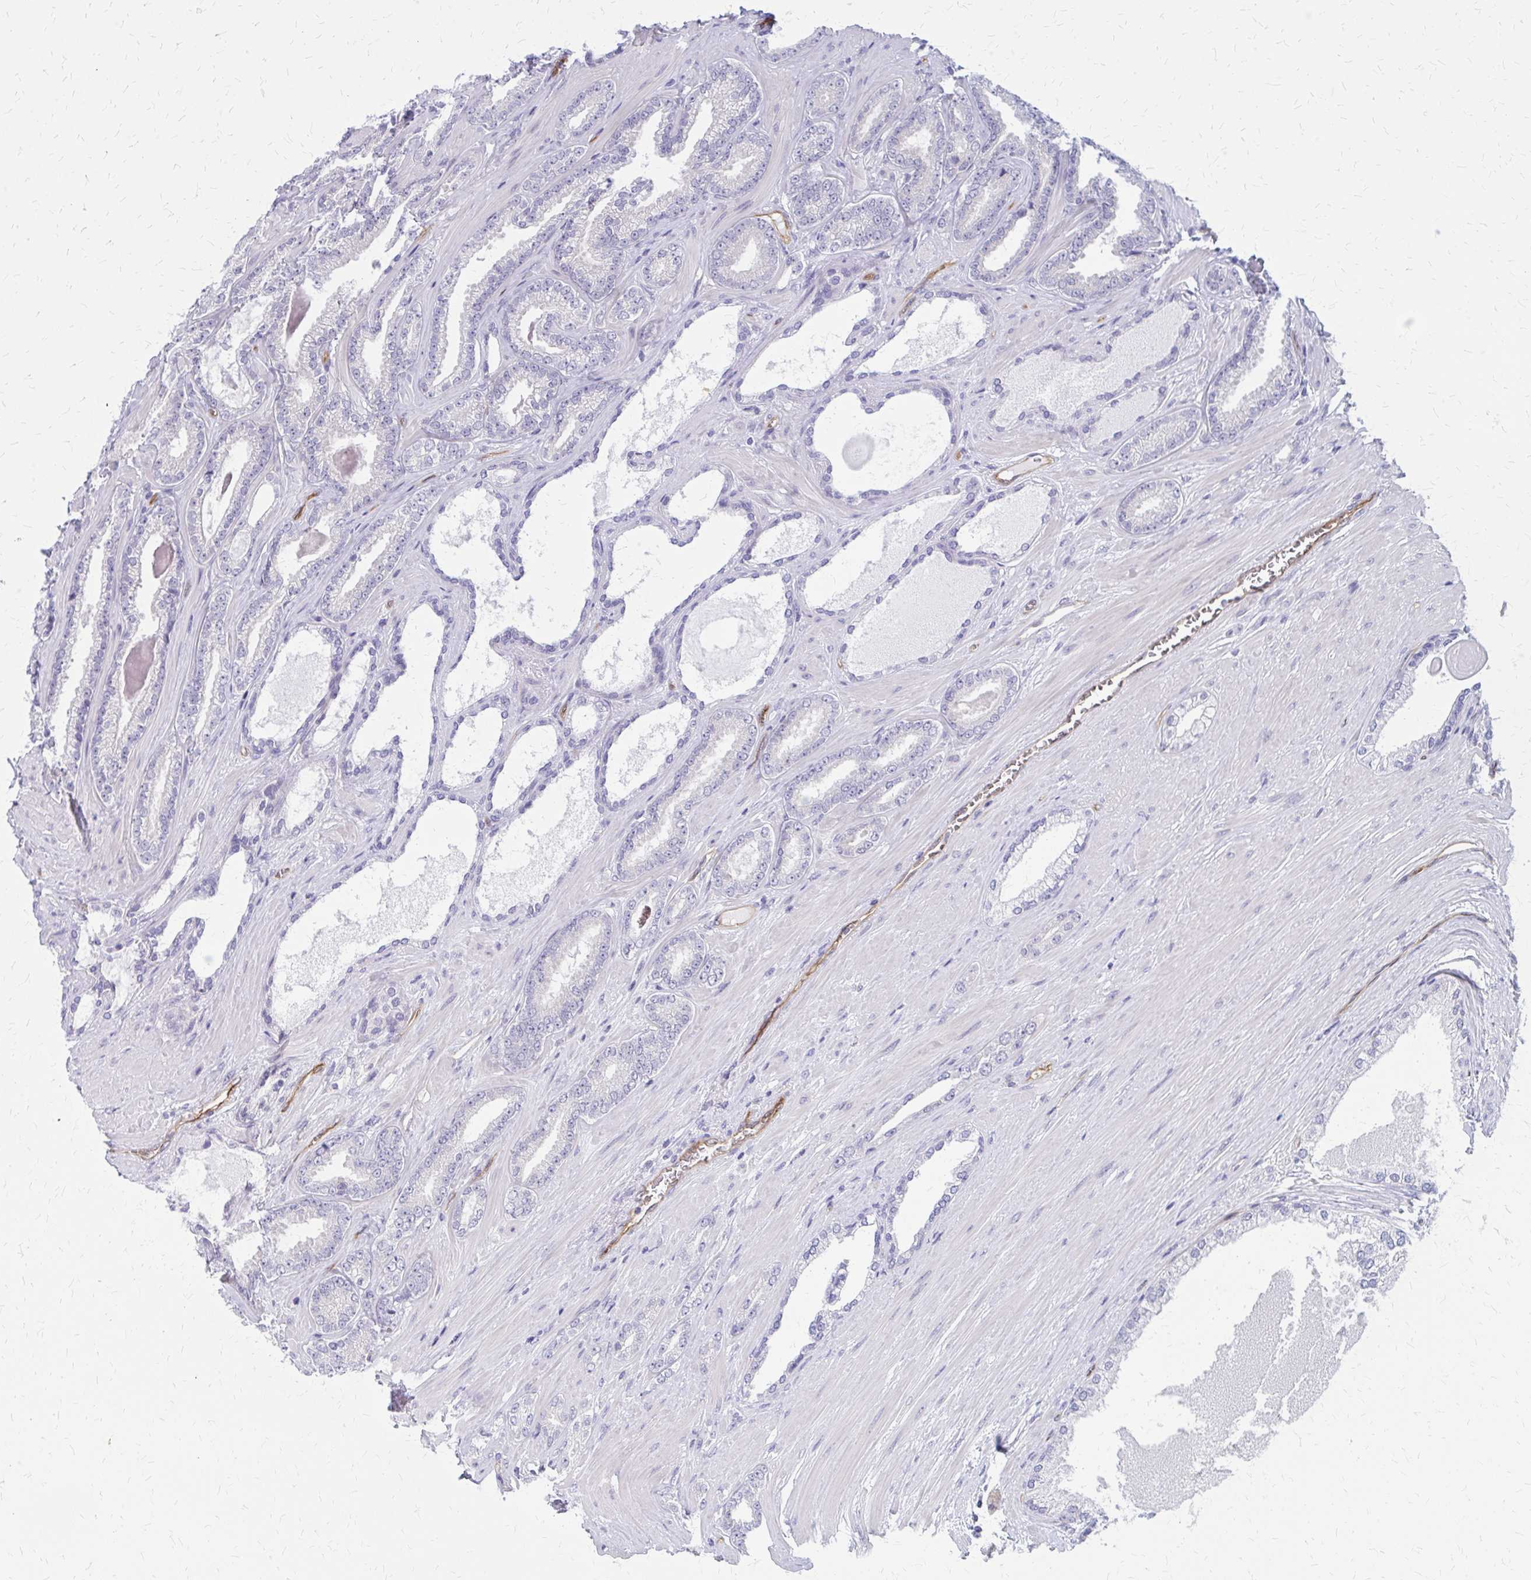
{"staining": {"intensity": "negative", "quantity": "none", "location": "none"}, "tissue": "prostate cancer", "cell_type": "Tumor cells", "image_type": "cancer", "snomed": [{"axis": "morphology", "description": "Adenocarcinoma, Low grade"}, {"axis": "topography", "description": "Prostate"}], "caption": "Human prostate low-grade adenocarcinoma stained for a protein using immunohistochemistry displays no expression in tumor cells.", "gene": "CLIC2", "patient": {"sex": "male", "age": 61}}